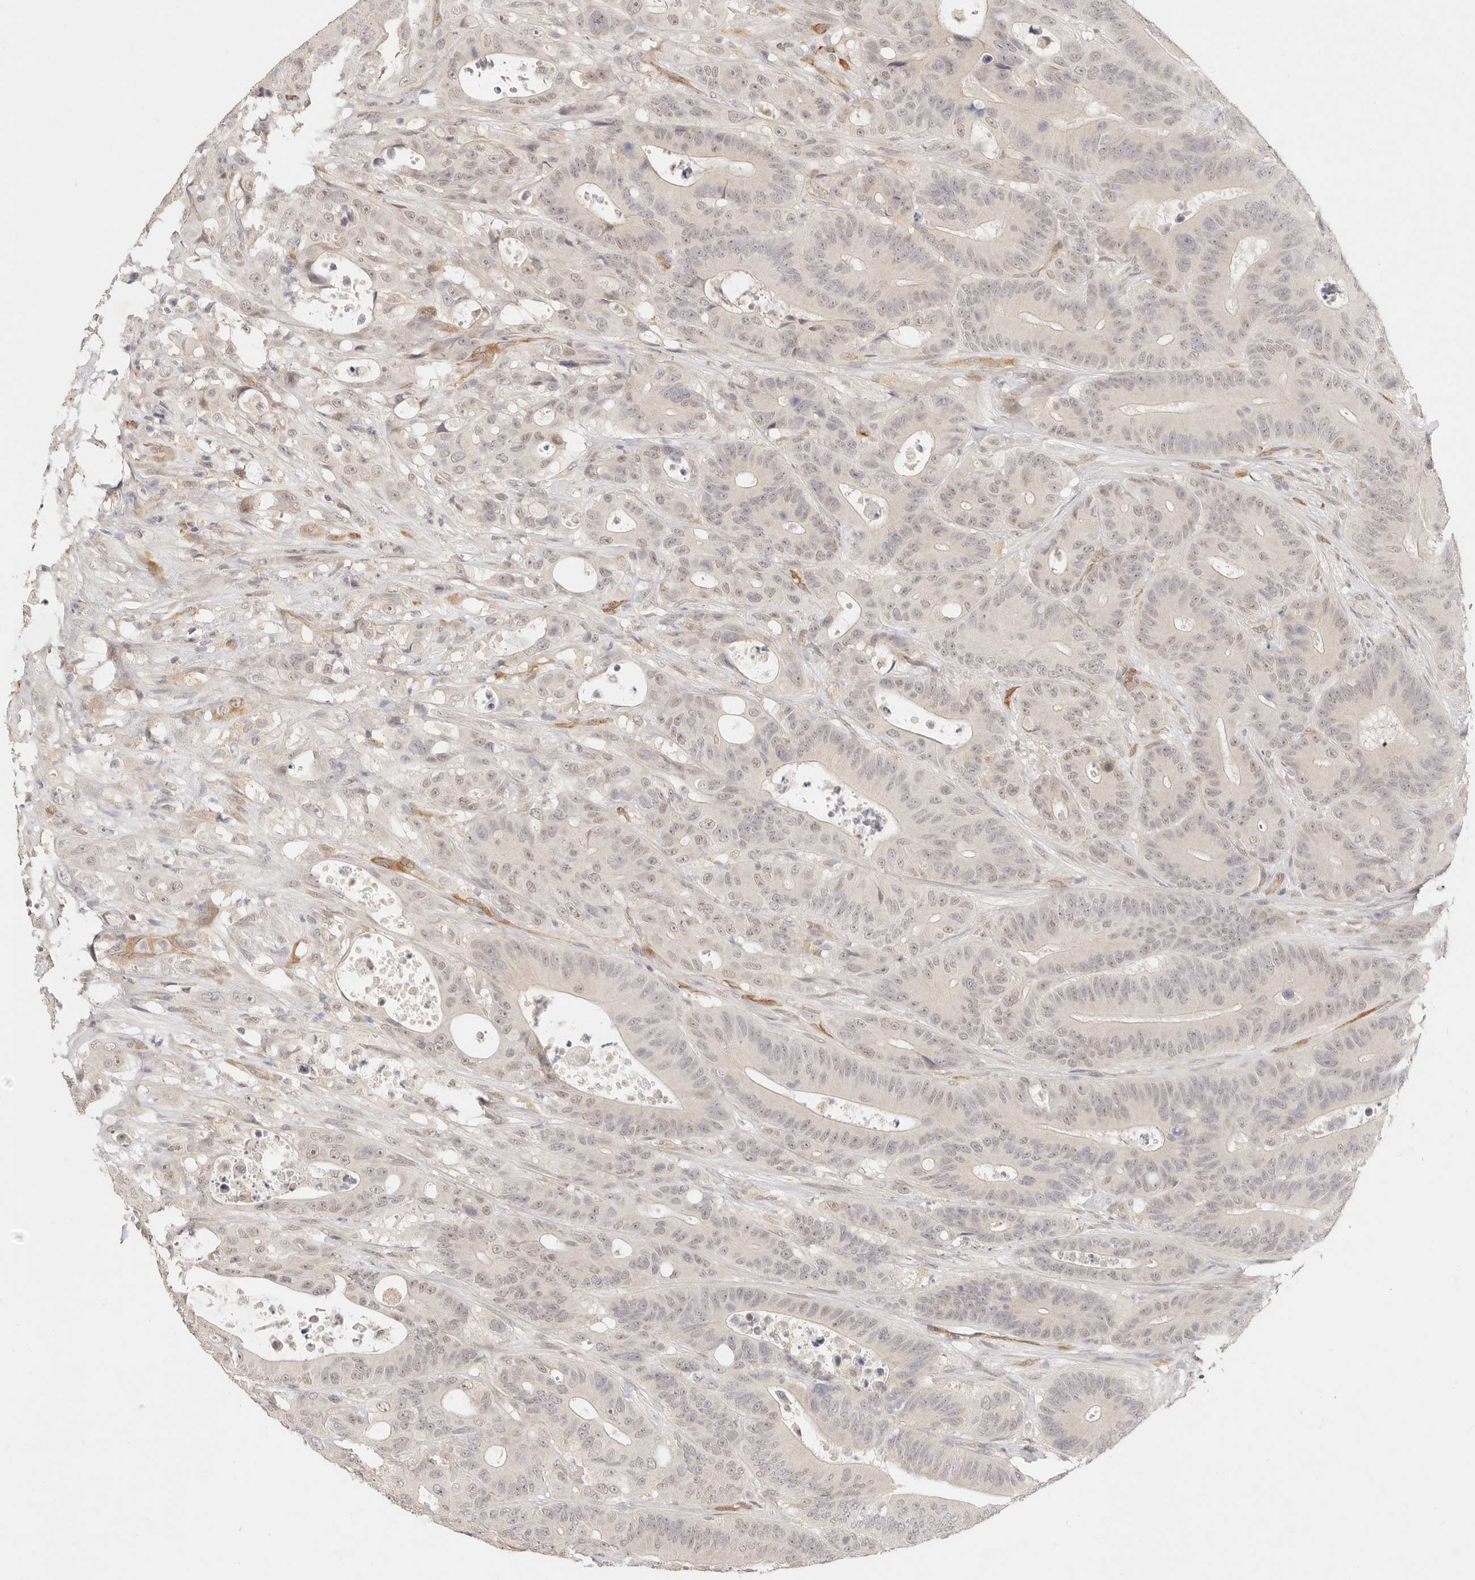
{"staining": {"intensity": "negative", "quantity": "none", "location": "none"}, "tissue": "colorectal cancer", "cell_type": "Tumor cells", "image_type": "cancer", "snomed": [{"axis": "morphology", "description": "Adenocarcinoma, NOS"}, {"axis": "topography", "description": "Colon"}], "caption": "Tumor cells are negative for brown protein staining in colorectal cancer (adenocarcinoma).", "gene": "GPR156", "patient": {"sex": "male", "age": 83}}